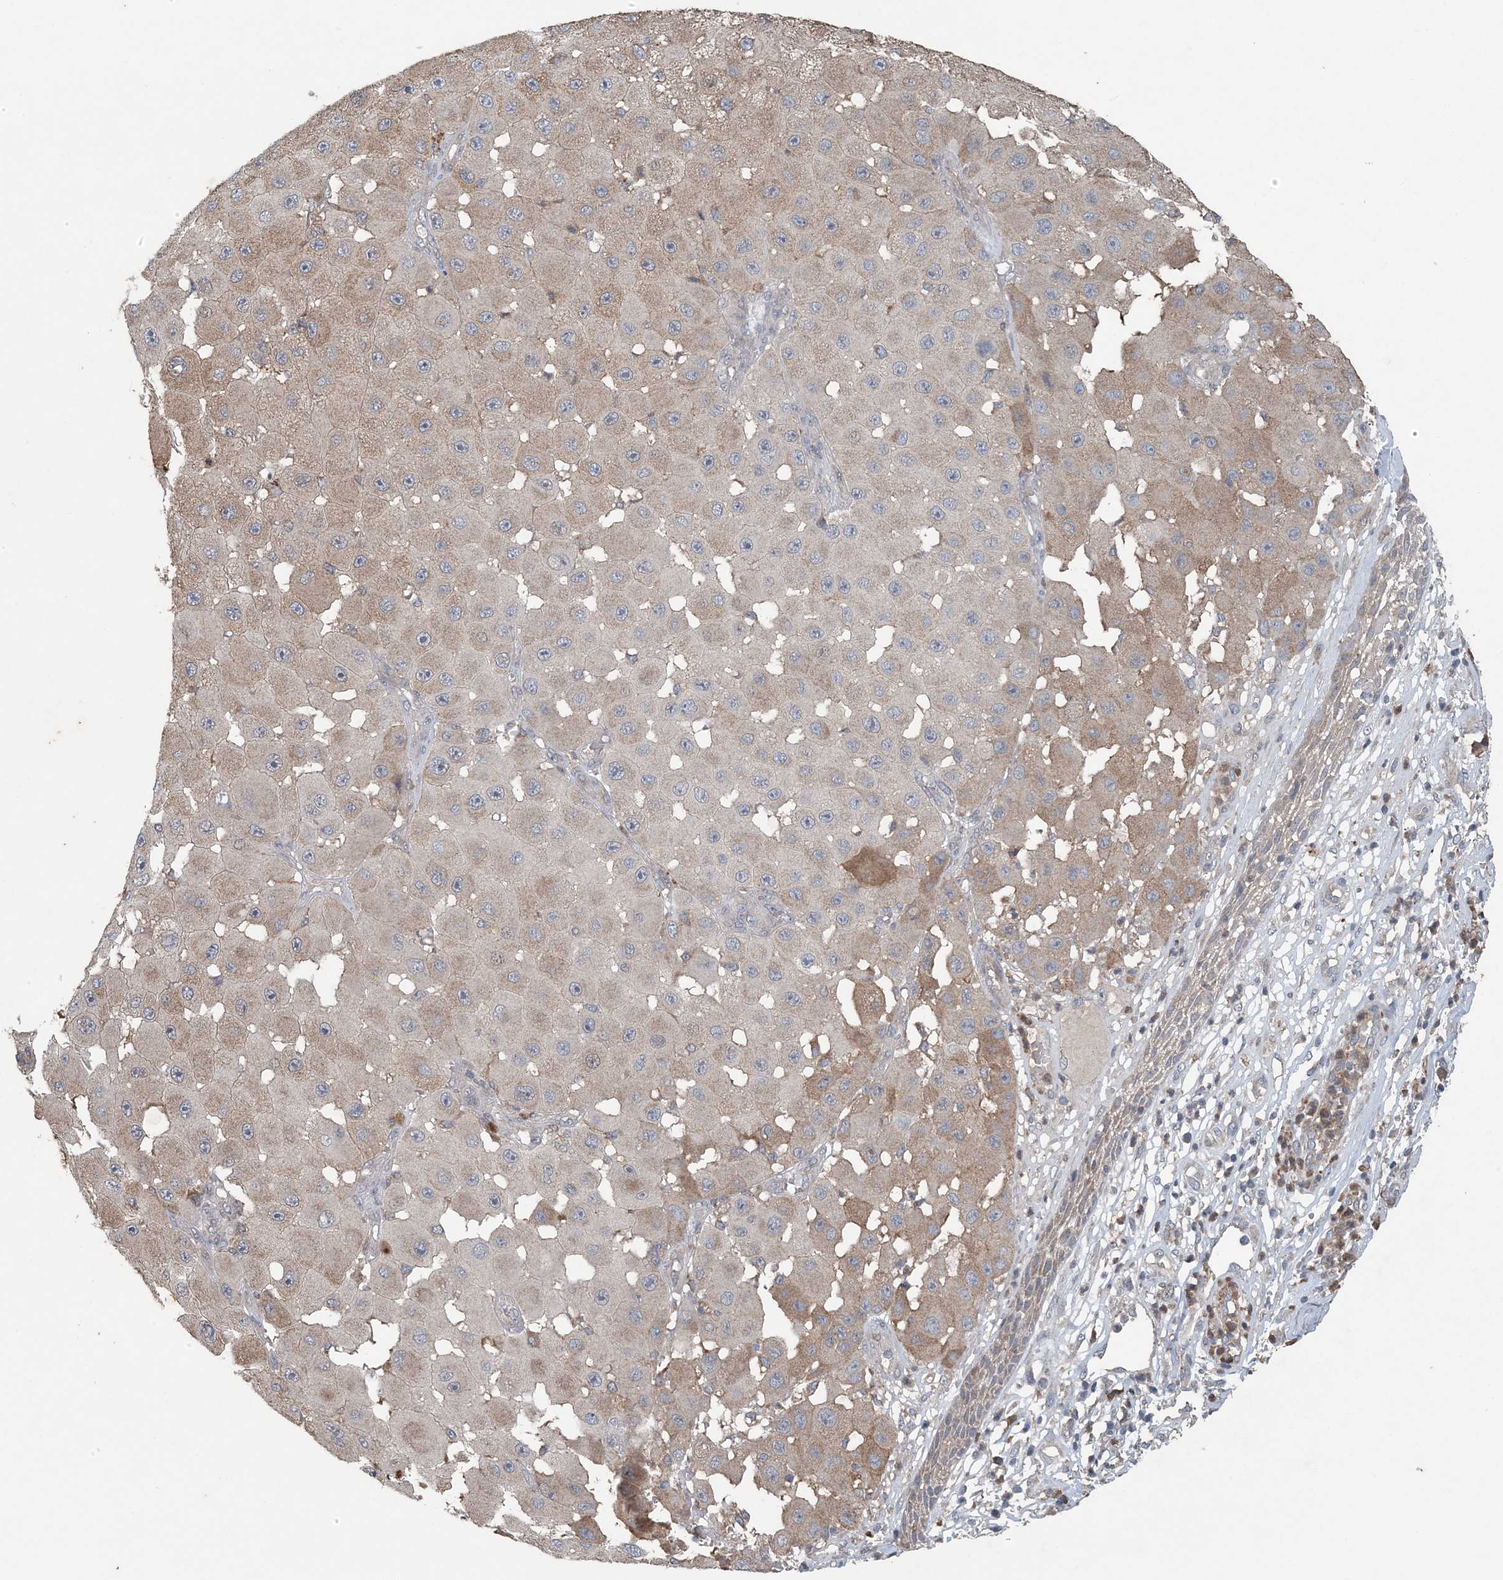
{"staining": {"intensity": "weak", "quantity": "<25%", "location": "cytoplasmic/membranous"}, "tissue": "melanoma", "cell_type": "Tumor cells", "image_type": "cancer", "snomed": [{"axis": "morphology", "description": "Malignant melanoma, NOS"}, {"axis": "topography", "description": "Skin"}], "caption": "IHC of melanoma shows no staining in tumor cells.", "gene": "MYO9B", "patient": {"sex": "female", "age": 81}}